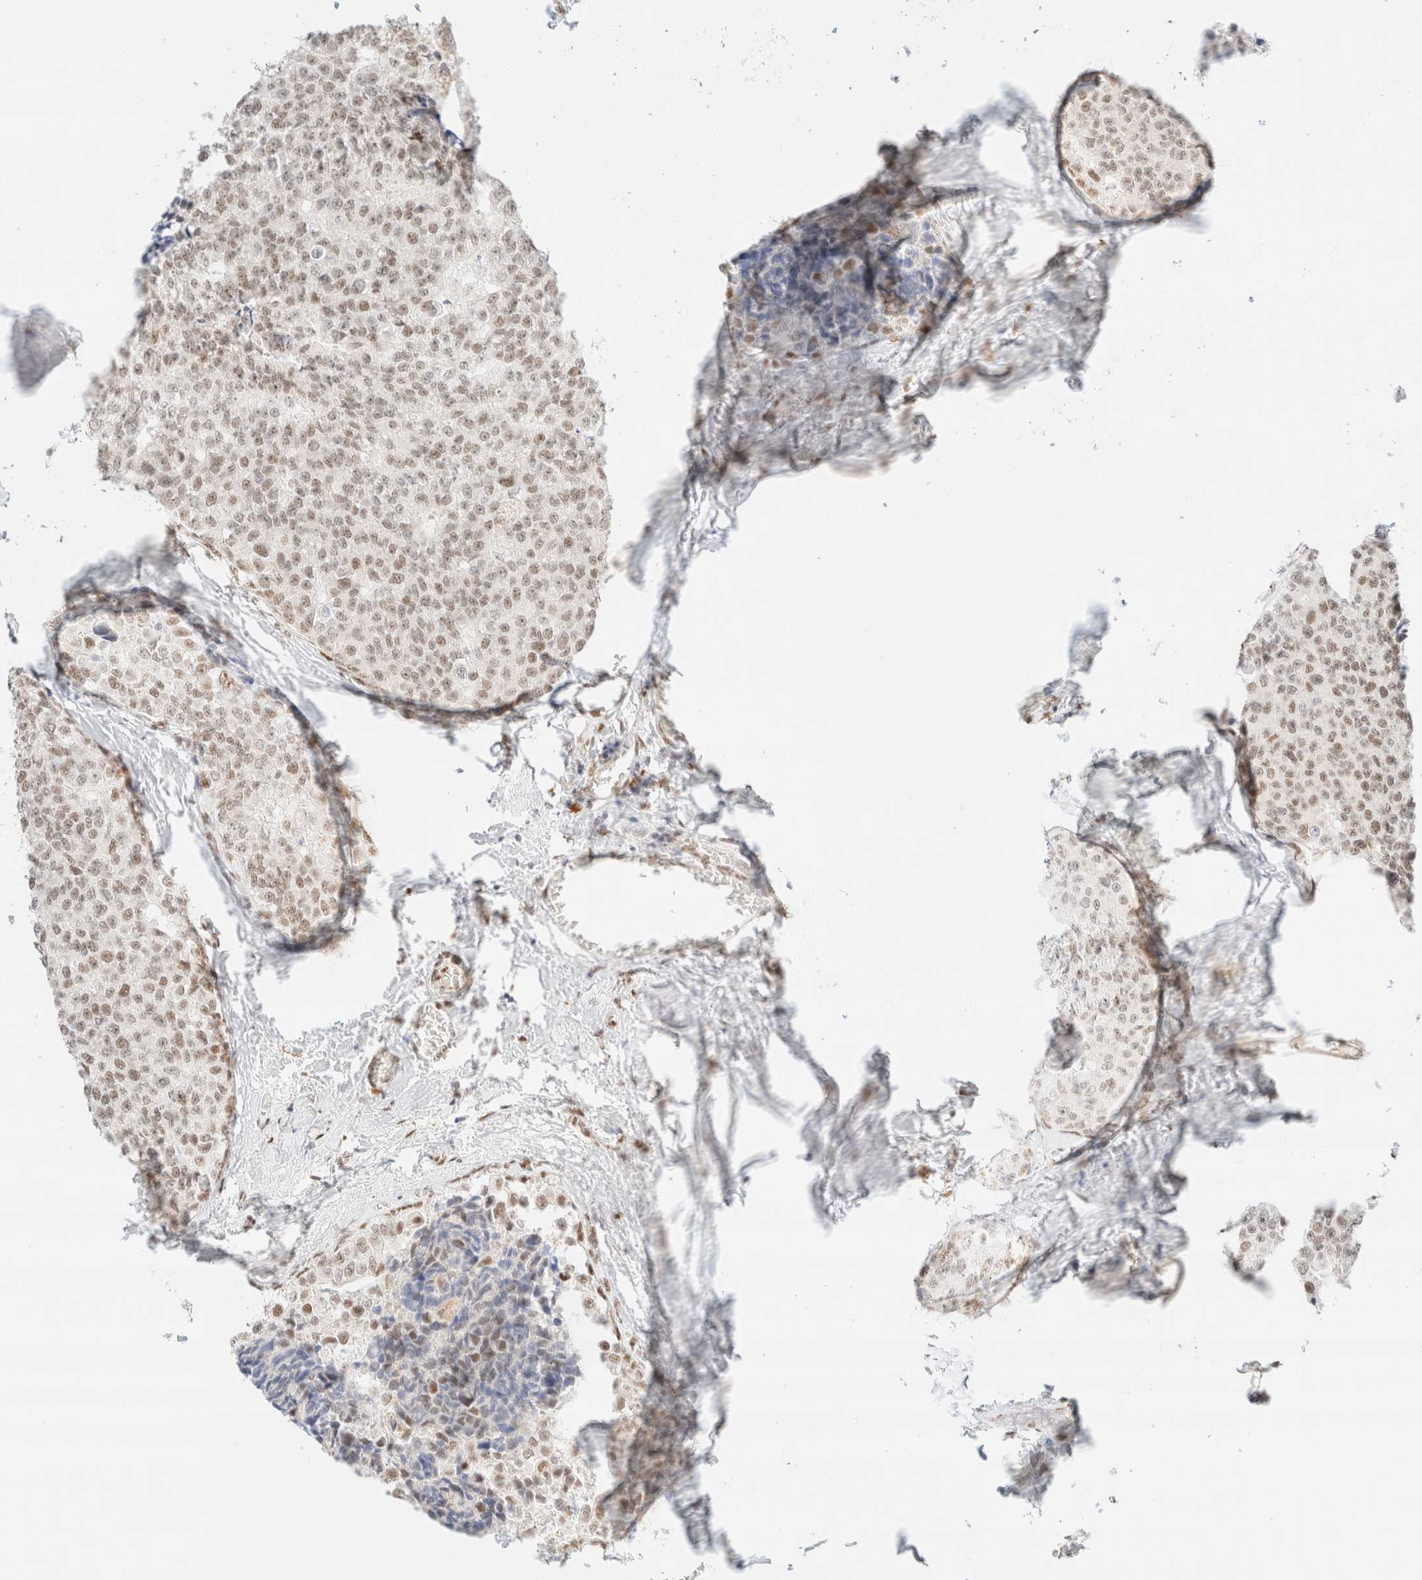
{"staining": {"intensity": "moderate", "quantity": ">75%", "location": "nuclear"}, "tissue": "breast cancer", "cell_type": "Tumor cells", "image_type": "cancer", "snomed": [{"axis": "morphology", "description": "Normal tissue, NOS"}, {"axis": "morphology", "description": "Duct carcinoma"}, {"axis": "topography", "description": "Breast"}], "caption": "This is an image of IHC staining of breast cancer, which shows moderate positivity in the nuclear of tumor cells.", "gene": "CIC", "patient": {"sex": "female", "age": 43}}